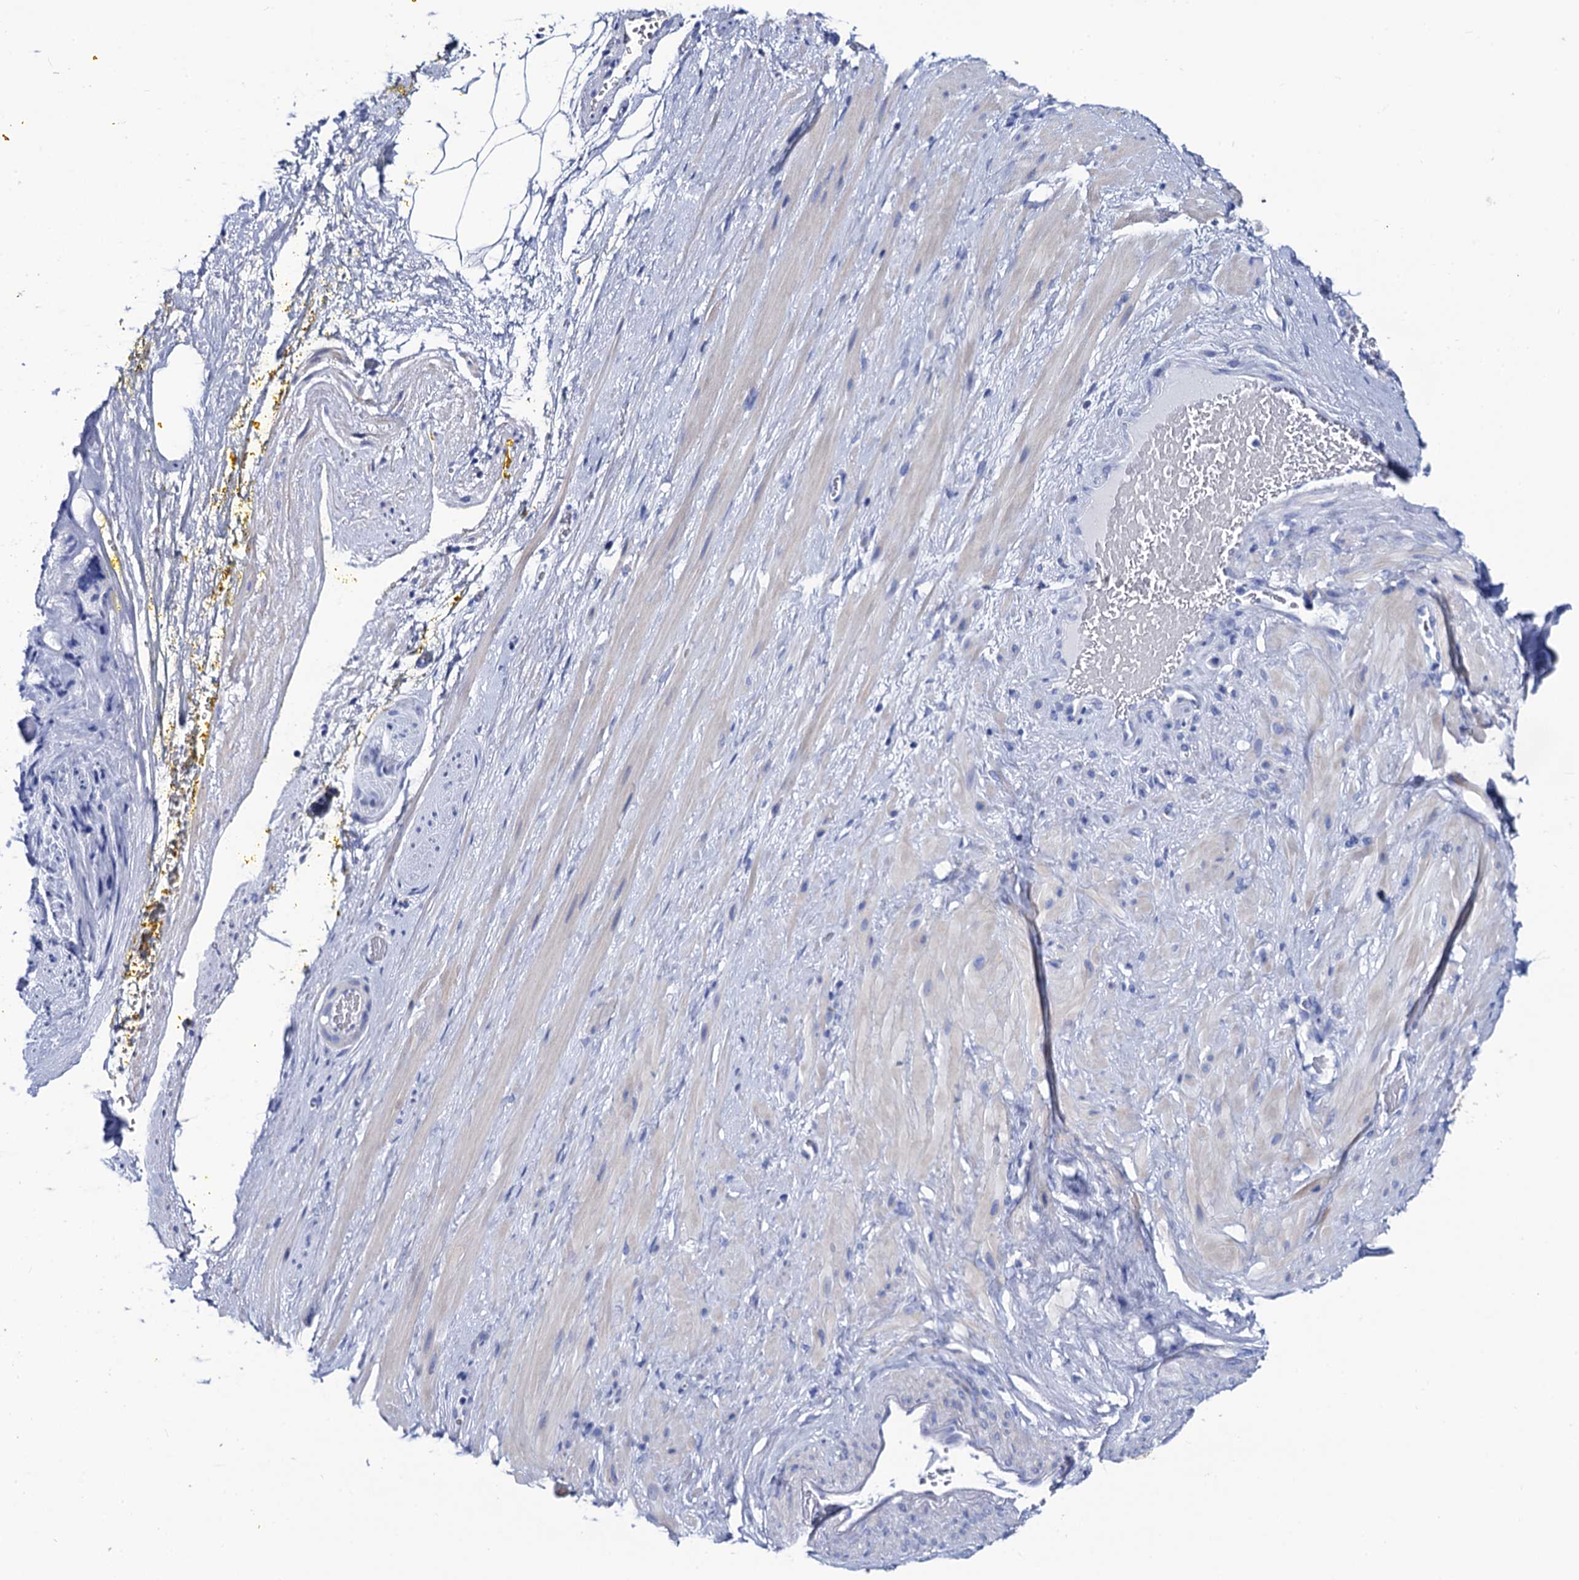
{"staining": {"intensity": "negative", "quantity": "none", "location": "none"}, "tissue": "adipose tissue", "cell_type": "Adipocytes", "image_type": "normal", "snomed": [{"axis": "morphology", "description": "Normal tissue, NOS"}, {"axis": "morphology", "description": "Adenocarcinoma, Low grade"}, {"axis": "topography", "description": "Prostate"}, {"axis": "topography", "description": "Peripheral nerve tissue"}], "caption": "Adipocytes show no significant protein staining in unremarkable adipose tissue. (Brightfield microscopy of DAB (3,3'-diaminobenzidine) immunohistochemistry at high magnification).", "gene": "RAB3IP", "patient": {"sex": "male", "age": 63}}